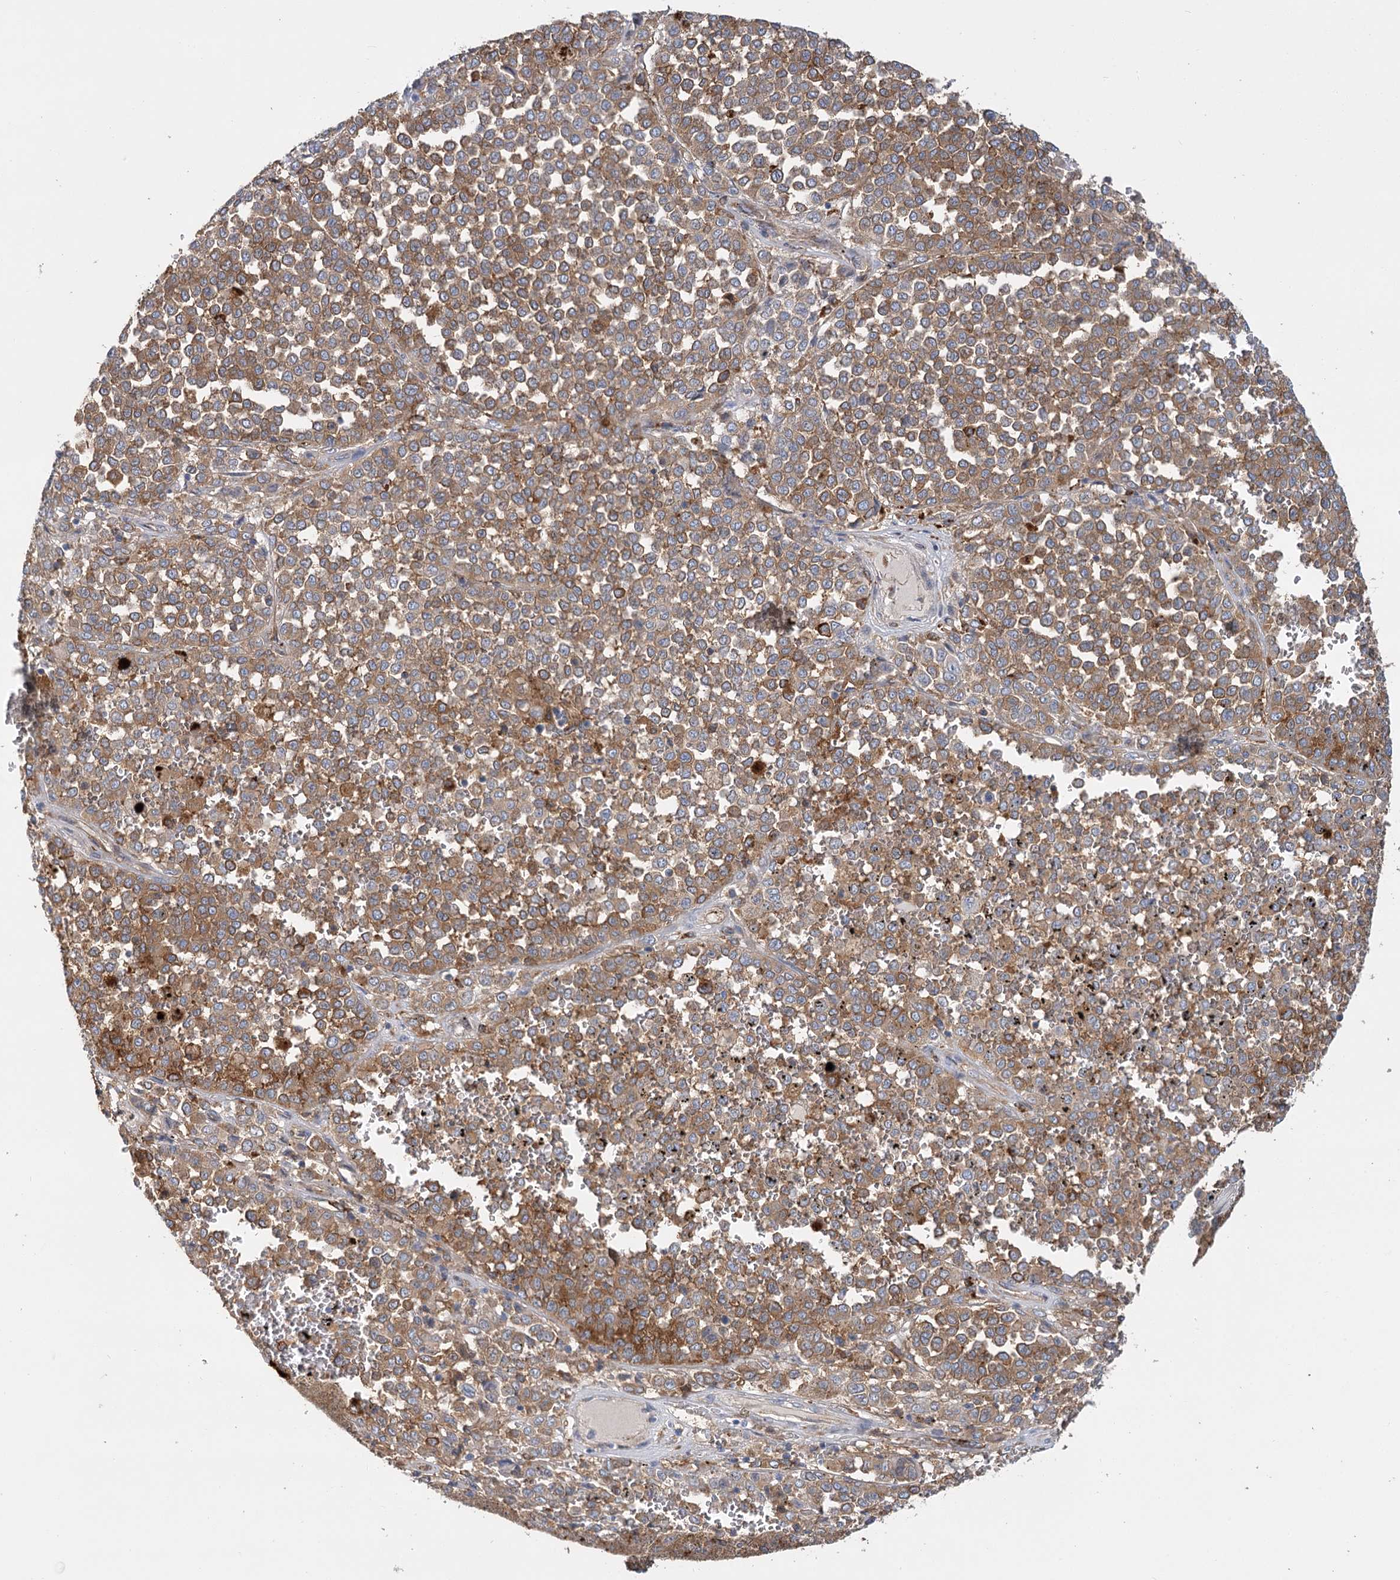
{"staining": {"intensity": "moderate", "quantity": ">75%", "location": "cytoplasmic/membranous"}, "tissue": "melanoma", "cell_type": "Tumor cells", "image_type": "cancer", "snomed": [{"axis": "morphology", "description": "Malignant melanoma, Metastatic site"}, {"axis": "topography", "description": "Pancreas"}], "caption": "Tumor cells exhibit medium levels of moderate cytoplasmic/membranous expression in approximately >75% of cells in melanoma.", "gene": "GUSB", "patient": {"sex": "female", "age": 30}}